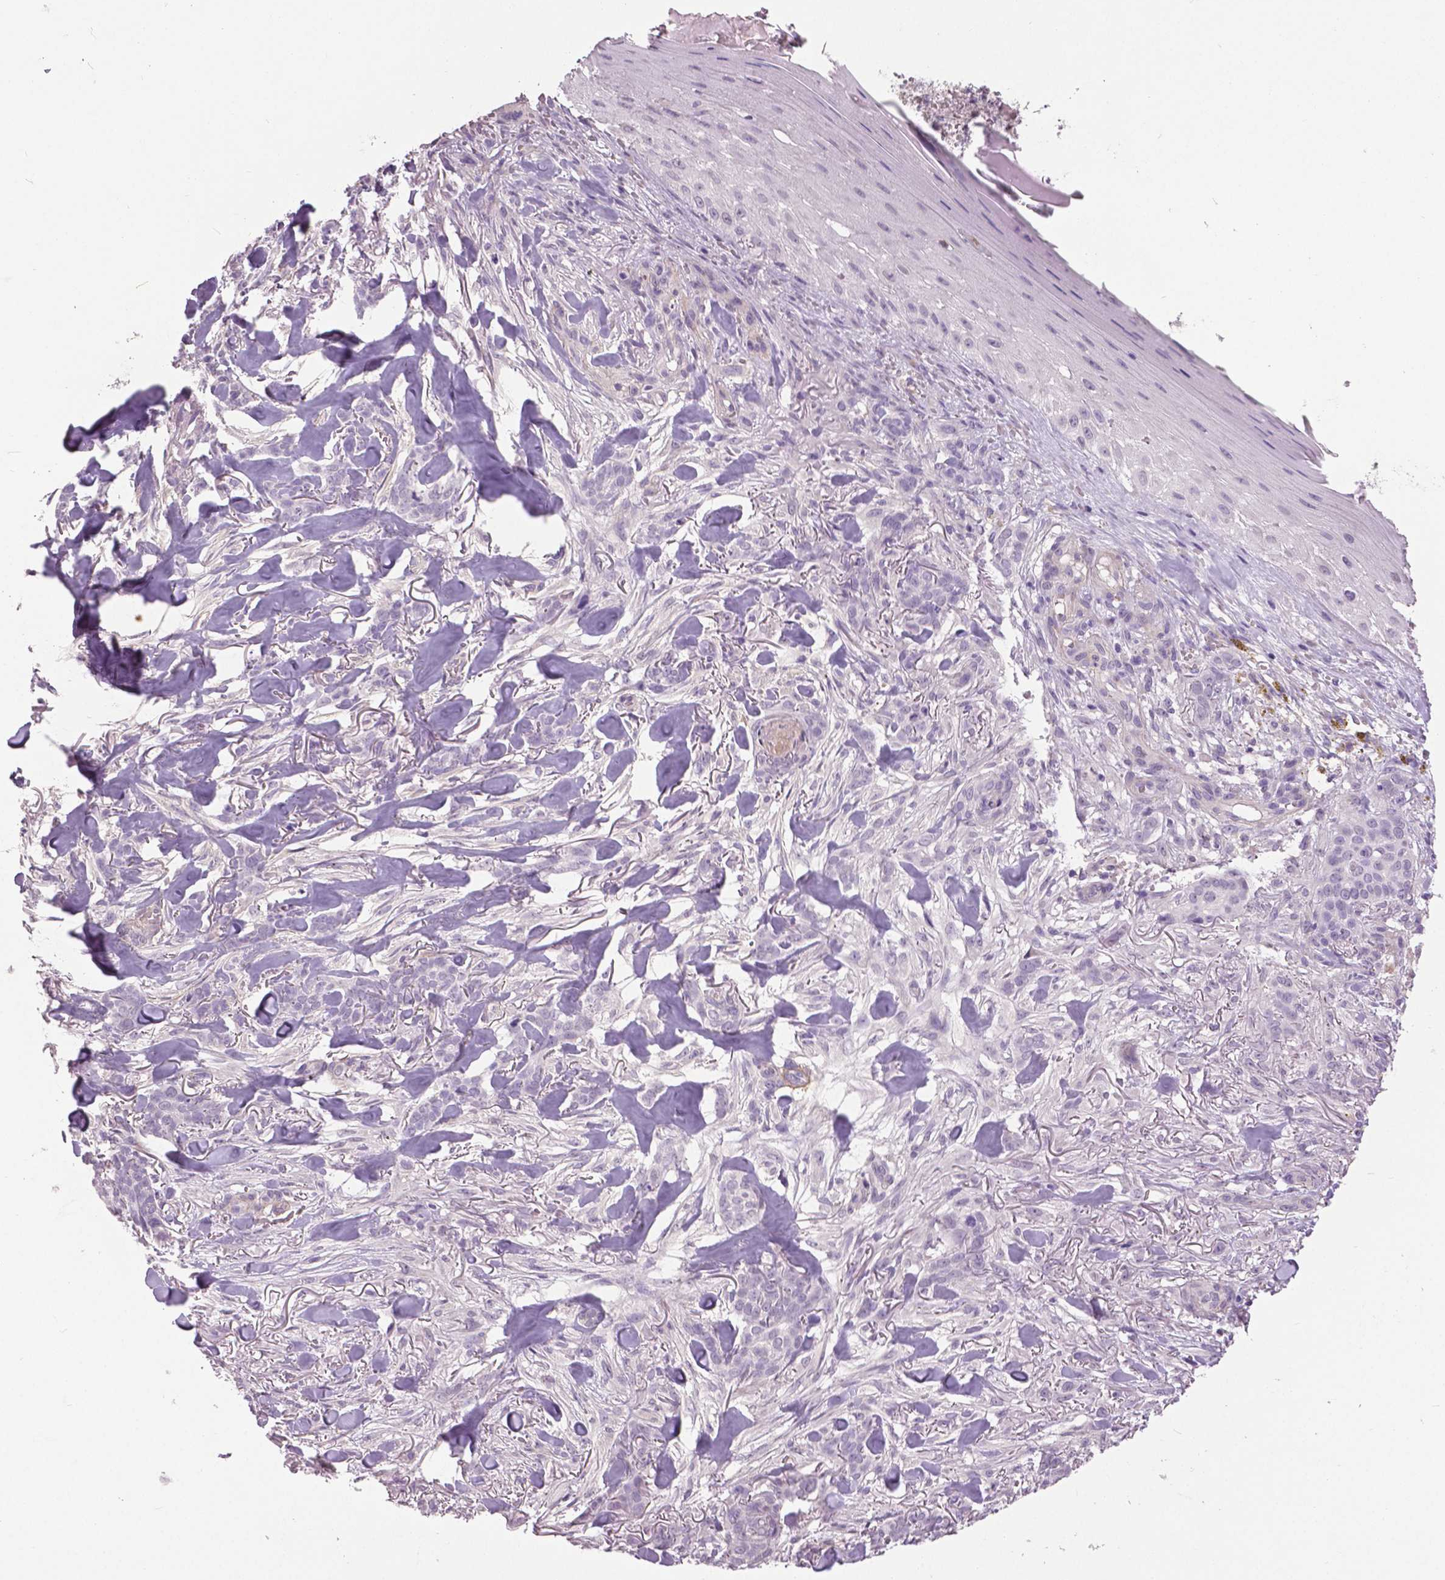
{"staining": {"intensity": "negative", "quantity": "none", "location": "none"}, "tissue": "skin cancer", "cell_type": "Tumor cells", "image_type": "cancer", "snomed": [{"axis": "morphology", "description": "Basal cell carcinoma"}, {"axis": "topography", "description": "Skin"}], "caption": "Immunohistochemistry (IHC) micrograph of neoplastic tissue: human basal cell carcinoma (skin) stained with DAB displays no significant protein staining in tumor cells. (DAB (3,3'-diaminobenzidine) IHC visualized using brightfield microscopy, high magnification).", "gene": "FOXA1", "patient": {"sex": "female", "age": 61}}